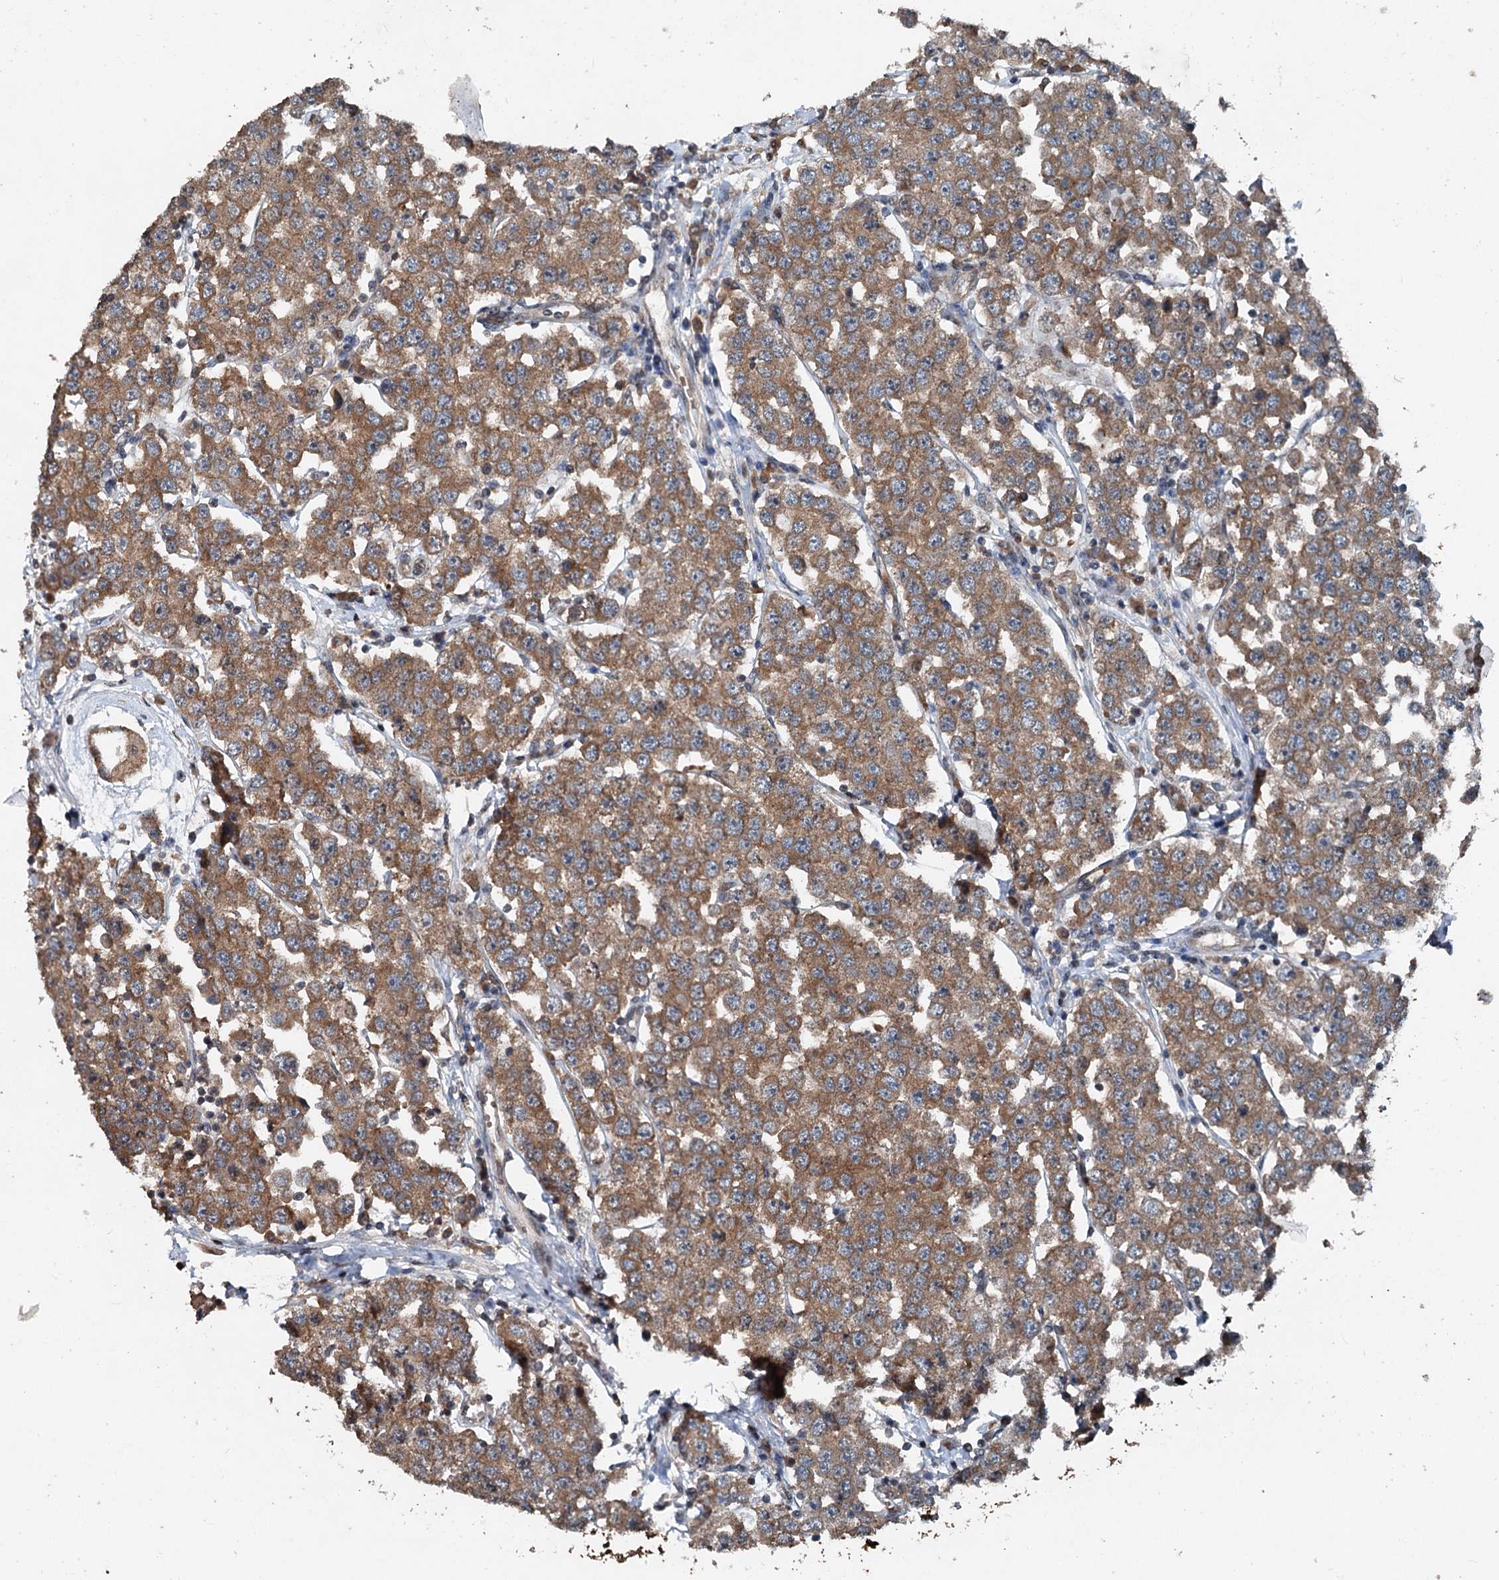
{"staining": {"intensity": "moderate", "quantity": ">75%", "location": "cytoplasmic/membranous"}, "tissue": "testis cancer", "cell_type": "Tumor cells", "image_type": "cancer", "snomed": [{"axis": "morphology", "description": "Seminoma, NOS"}, {"axis": "topography", "description": "Testis"}], "caption": "High-power microscopy captured an immunohistochemistry (IHC) photomicrograph of seminoma (testis), revealing moderate cytoplasmic/membranous staining in approximately >75% of tumor cells. (DAB IHC with brightfield microscopy, high magnification).", "gene": "N4BP2L2", "patient": {"sex": "male", "age": 28}}